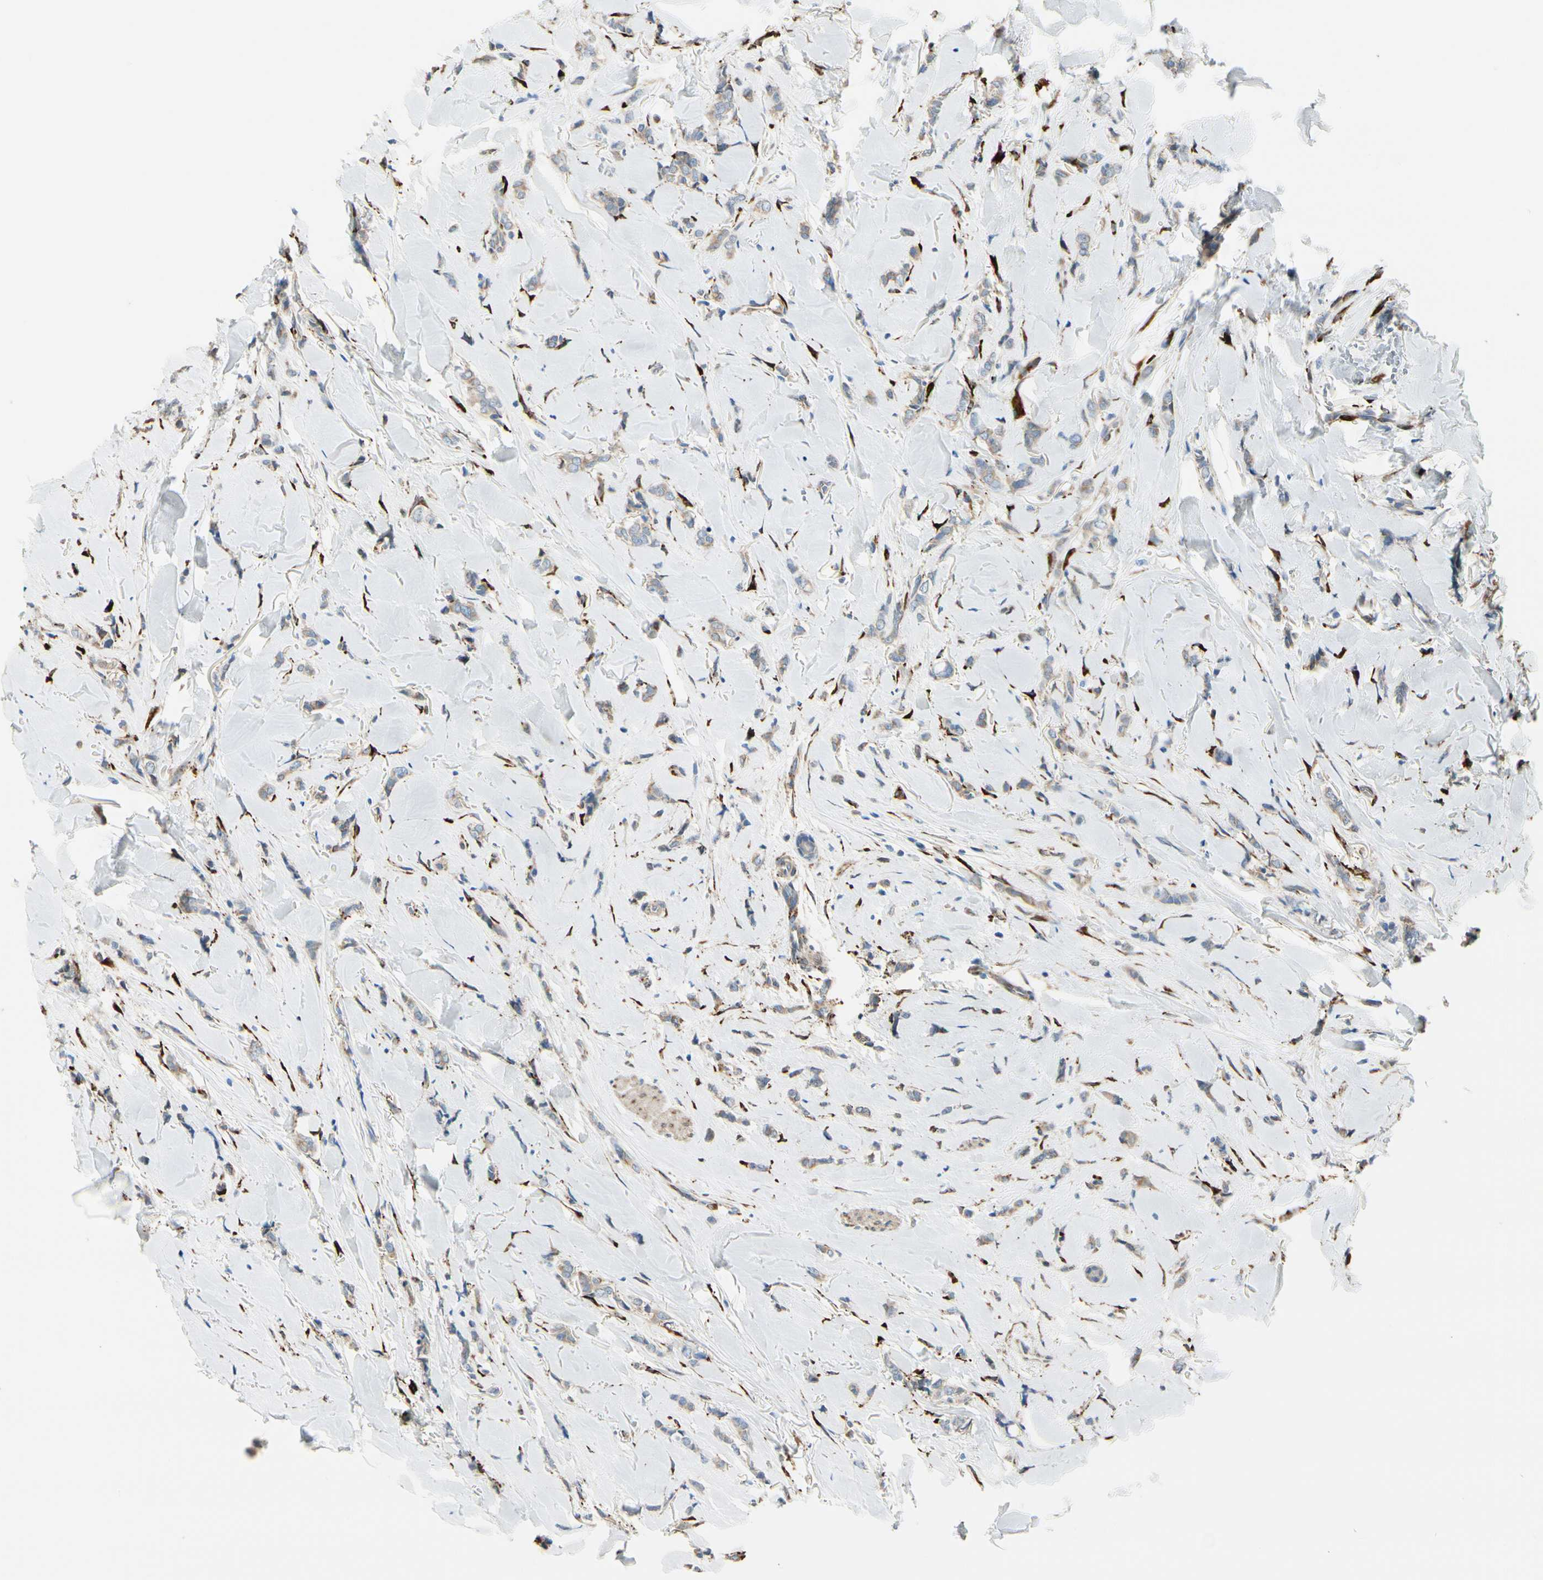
{"staining": {"intensity": "weak", "quantity": "25%-75%", "location": "cytoplasmic/membranous"}, "tissue": "breast cancer", "cell_type": "Tumor cells", "image_type": "cancer", "snomed": [{"axis": "morphology", "description": "Lobular carcinoma"}, {"axis": "topography", "description": "Skin"}, {"axis": "topography", "description": "Breast"}], "caption": "Lobular carcinoma (breast) tissue demonstrates weak cytoplasmic/membranous positivity in approximately 25%-75% of tumor cells The staining was performed using DAB, with brown indicating positive protein expression. Nuclei are stained blue with hematoxylin.", "gene": "FKBP7", "patient": {"sex": "female", "age": 46}}